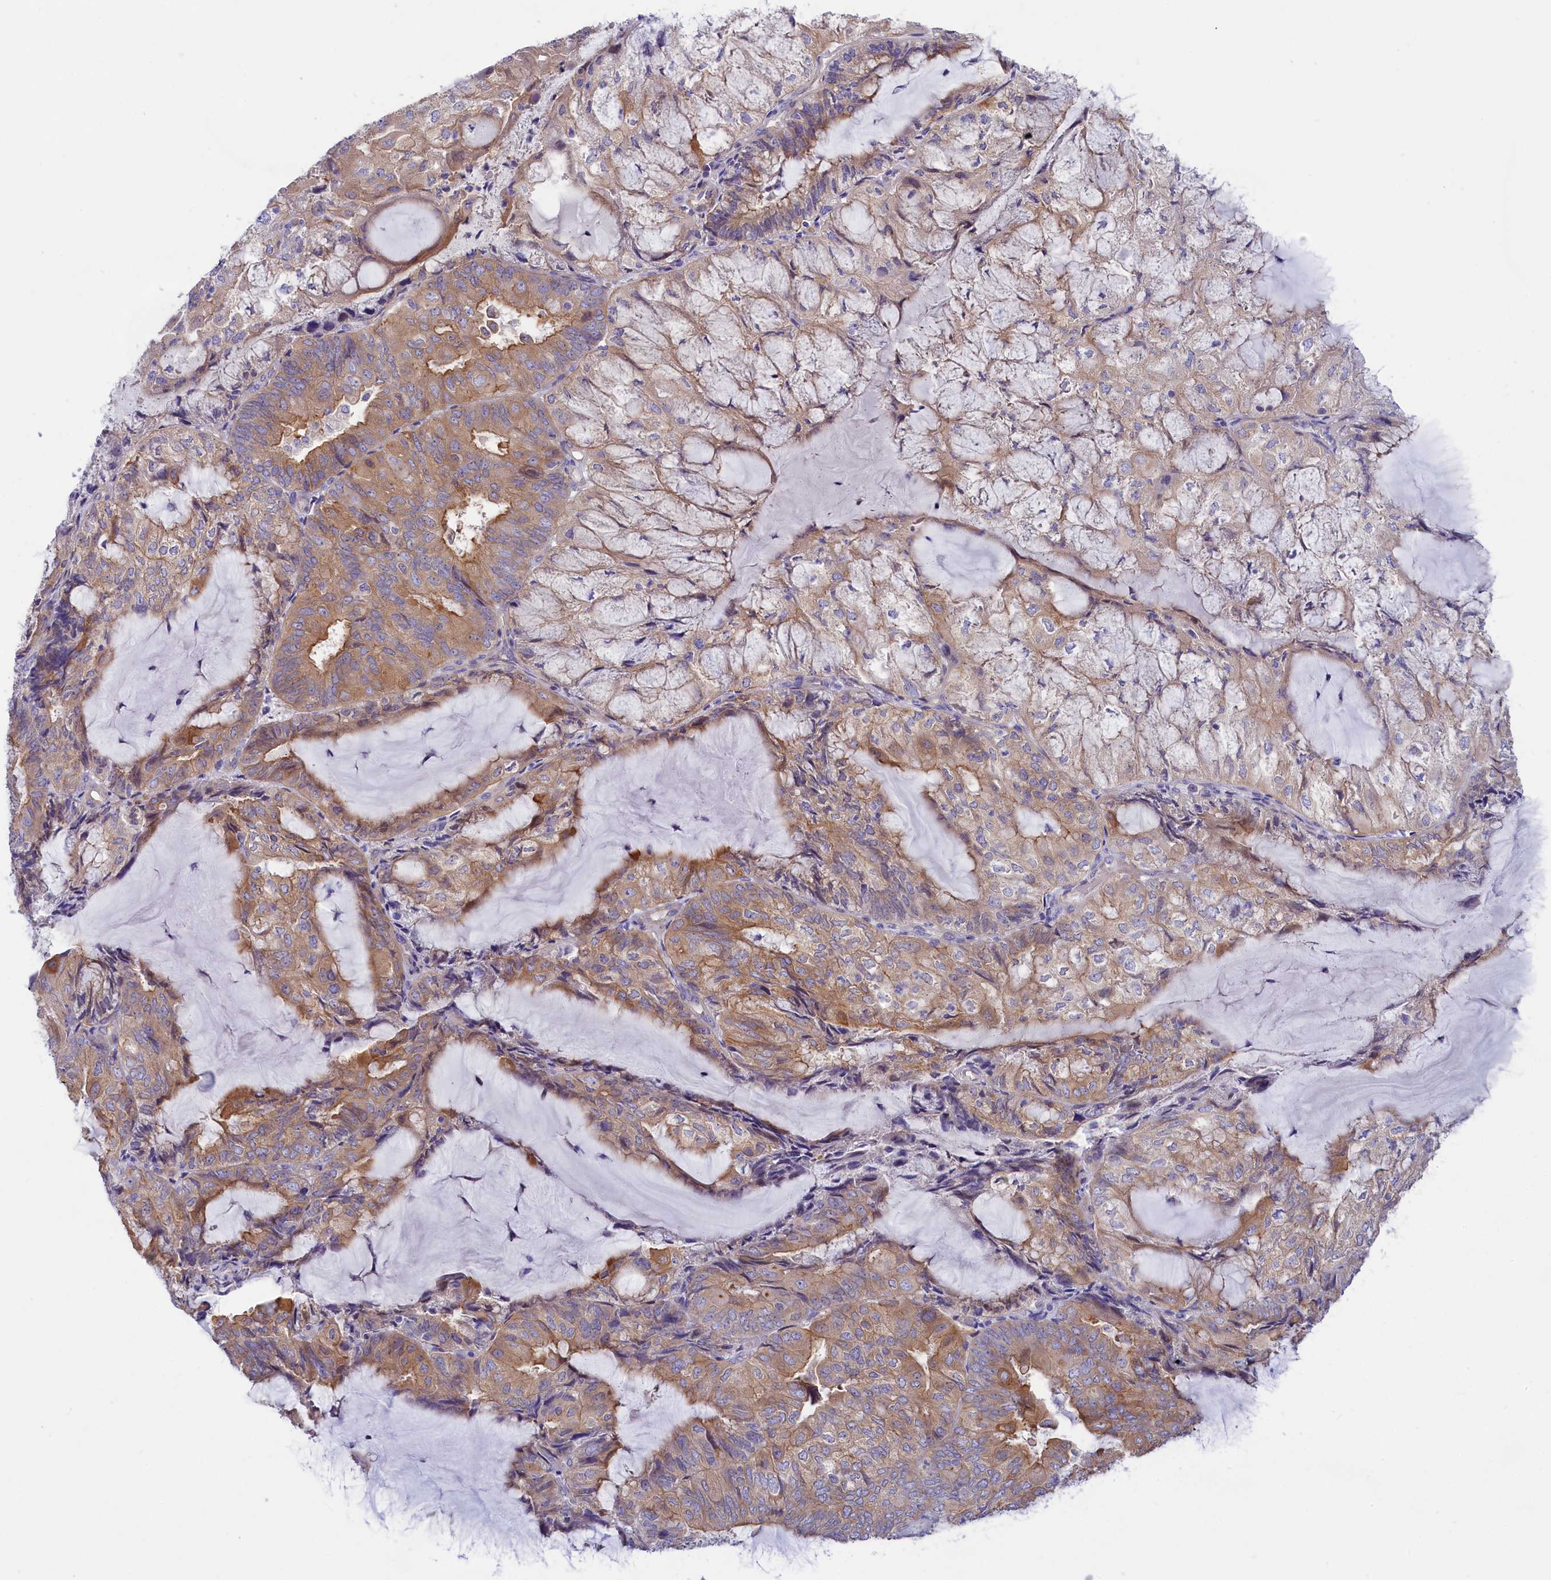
{"staining": {"intensity": "moderate", "quantity": "25%-75%", "location": "cytoplasmic/membranous"}, "tissue": "endometrial cancer", "cell_type": "Tumor cells", "image_type": "cancer", "snomed": [{"axis": "morphology", "description": "Adenocarcinoma, NOS"}, {"axis": "topography", "description": "Endometrium"}], "caption": "Endometrial adenocarcinoma stained with a protein marker exhibits moderate staining in tumor cells.", "gene": "PPP1R13L", "patient": {"sex": "female", "age": 81}}